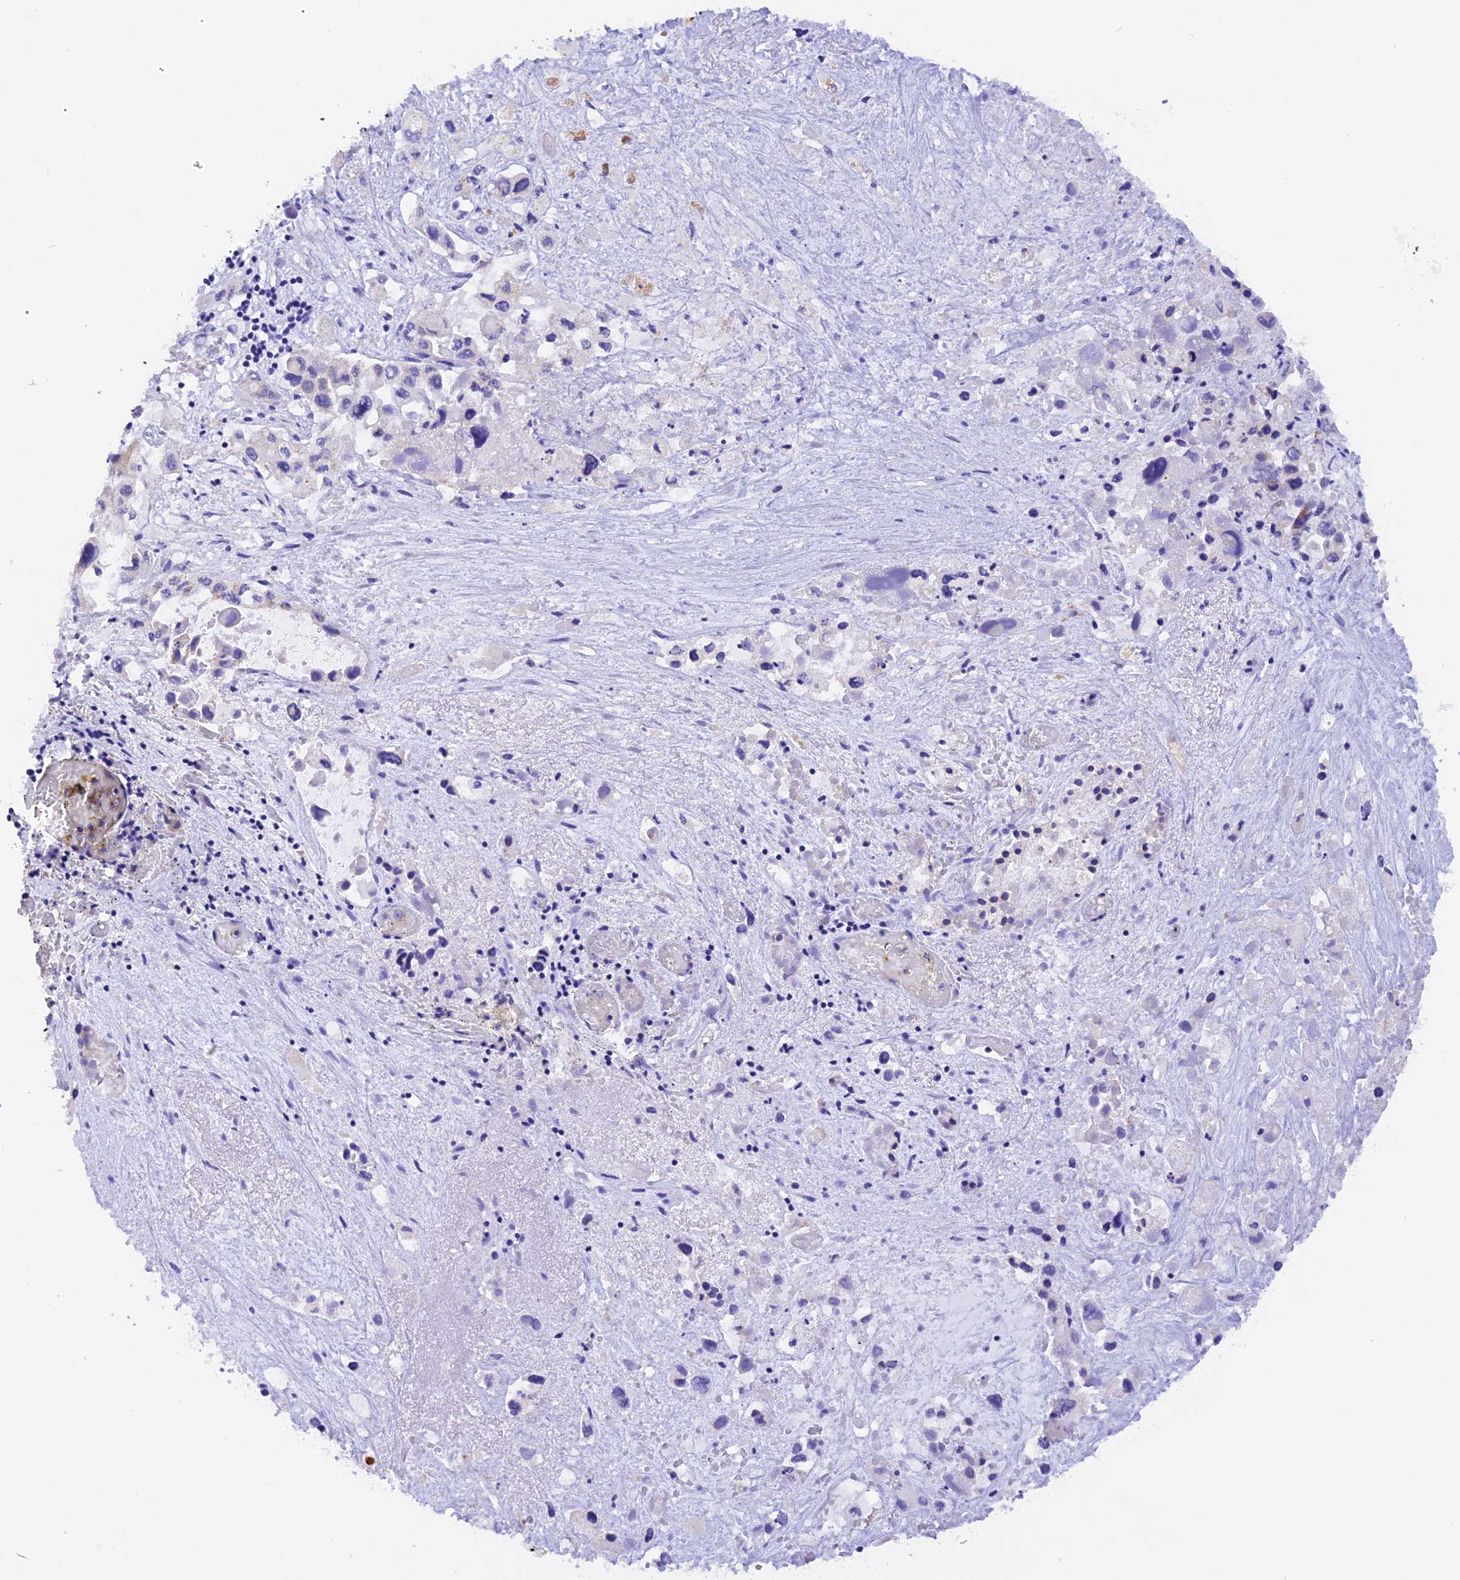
{"staining": {"intensity": "negative", "quantity": "none", "location": "none"}, "tissue": "pancreatic cancer", "cell_type": "Tumor cells", "image_type": "cancer", "snomed": [{"axis": "morphology", "description": "Adenocarcinoma, NOS"}, {"axis": "topography", "description": "Pancreas"}], "caption": "An image of pancreatic cancer stained for a protein shows no brown staining in tumor cells.", "gene": "COL6A5", "patient": {"sex": "male", "age": 92}}